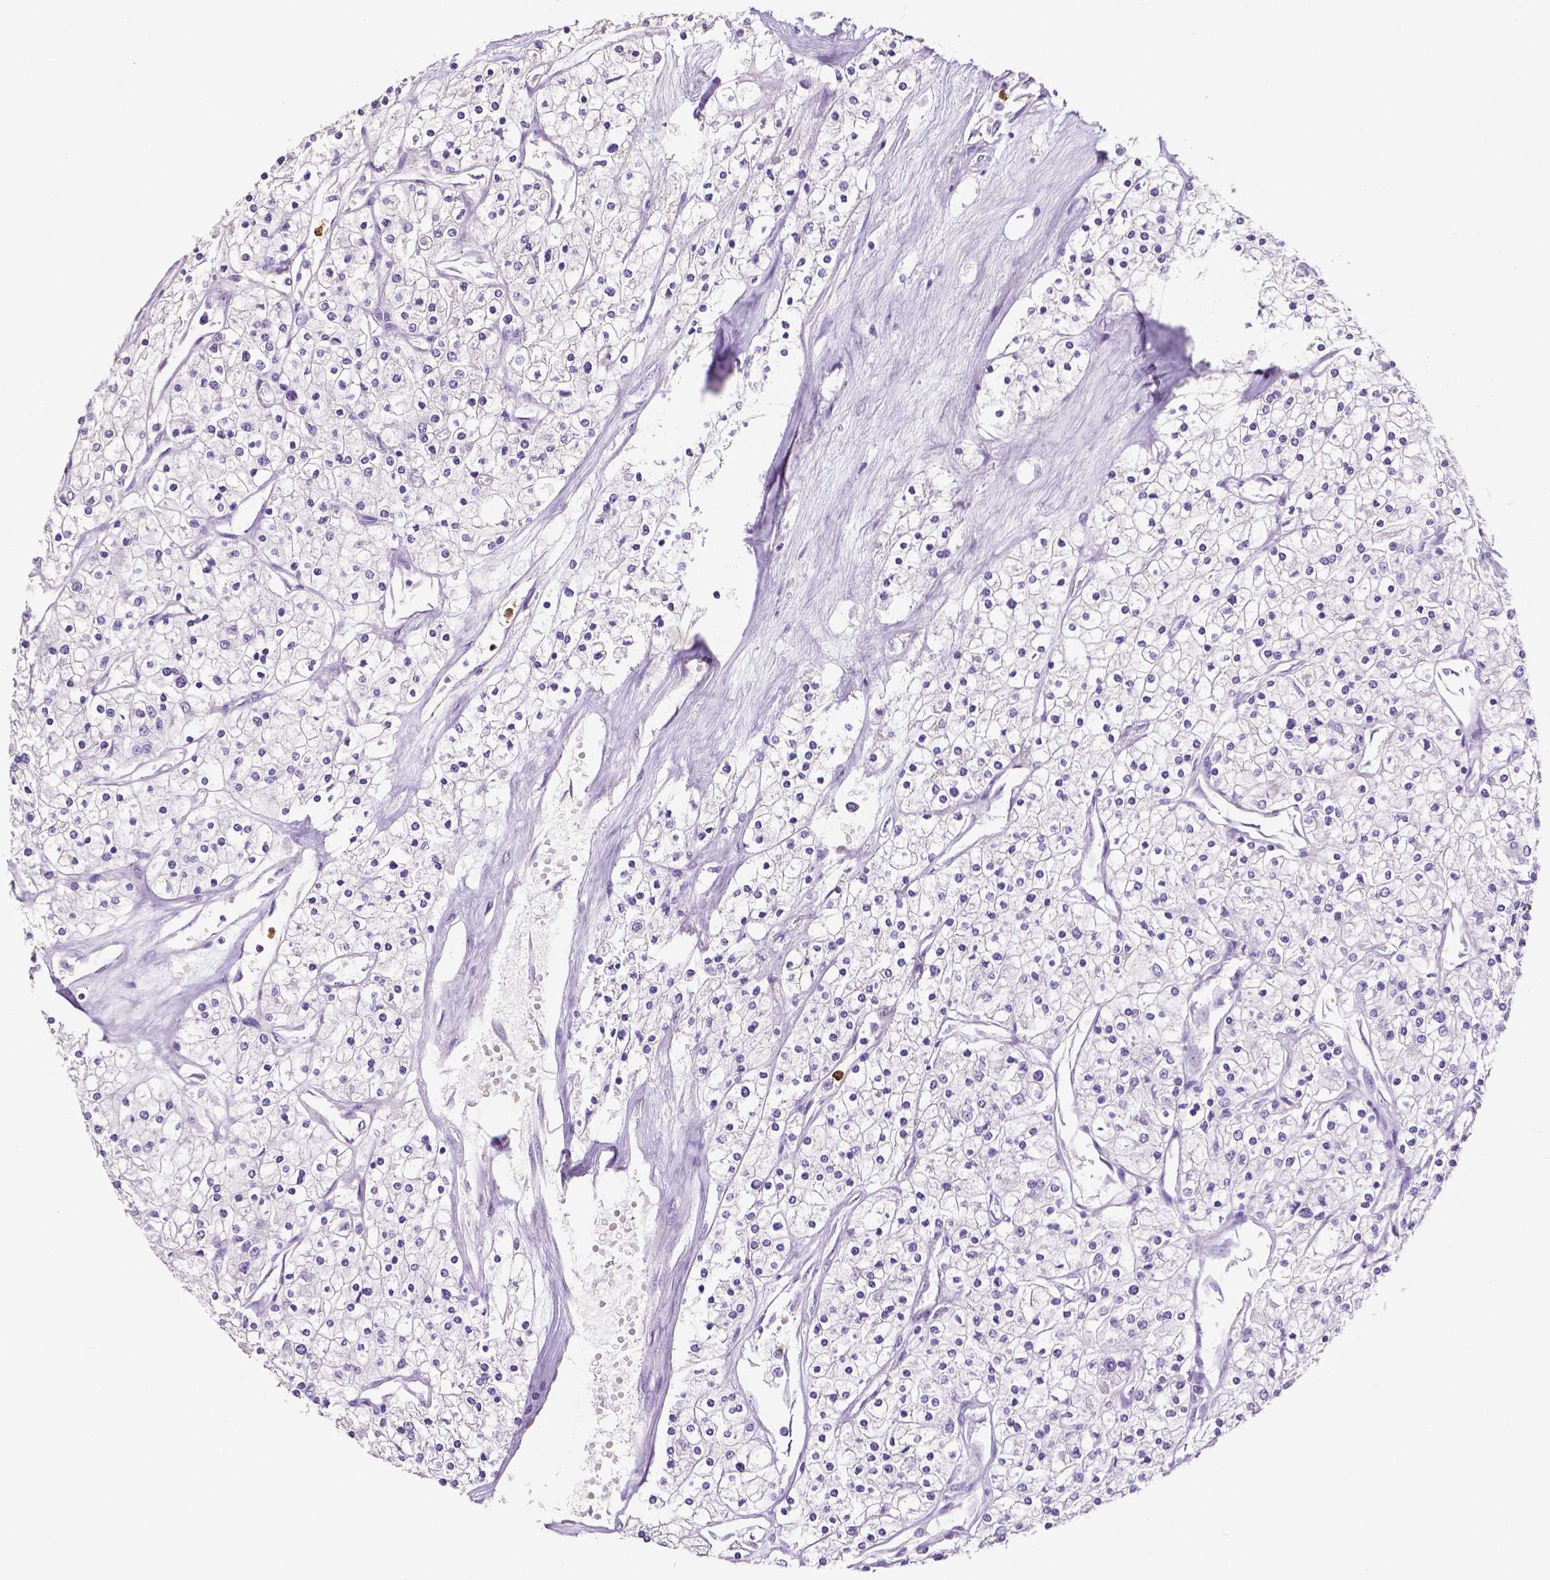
{"staining": {"intensity": "negative", "quantity": "none", "location": "none"}, "tissue": "renal cancer", "cell_type": "Tumor cells", "image_type": "cancer", "snomed": [{"axis": "morphology", "description": "Adenocarcinoma, NOS"}, {"axis": "topography", "description": "Kidney"}], "caption": "This is an immunohistochemistry (IHC) histopathology image of human adenocarcinoma (renal). There is no expression in tumor cells.", "gene": "MMP9", "patient": {"sex": "male", "age": 80}}